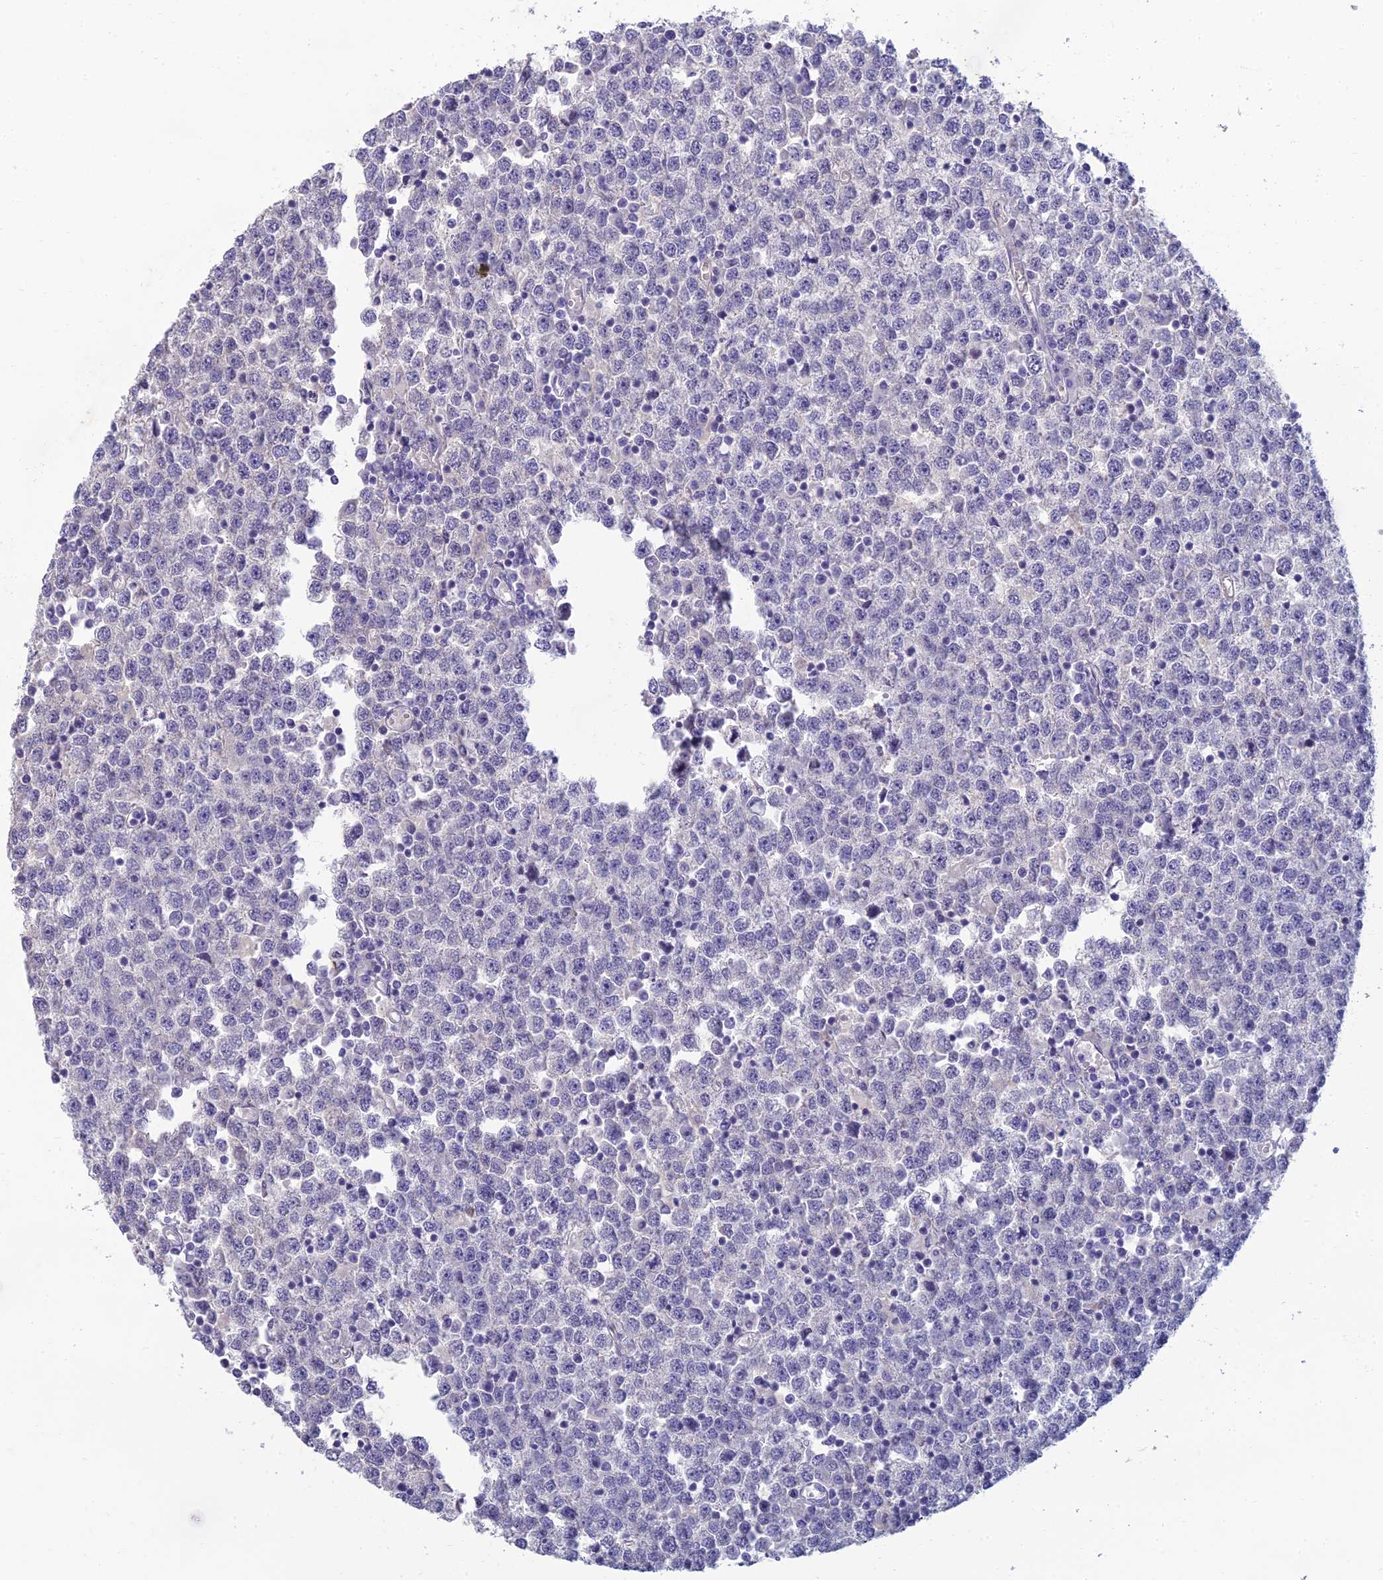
{"staining": {"intensity": "negative", "quantity": "none", "location": "none"}, "tissue": "testis cancer", "cell_type": "Tumor cells", "image_type": "cancer", "snomed": [{"axis": "morphology", "description": "Seminoma, NOS"}, {"axis": "topography", "description": "Testis"}], "caption": "Protein analysis of testis cancer displays no significant staining in tumor cells. (DAB (3,3'-diaminobenzidine) immunohistochemistry (IHC) with hematoxylin counter stain).", "gene": "NEURL1", "patient": {"sex": "male", "age": 65}}